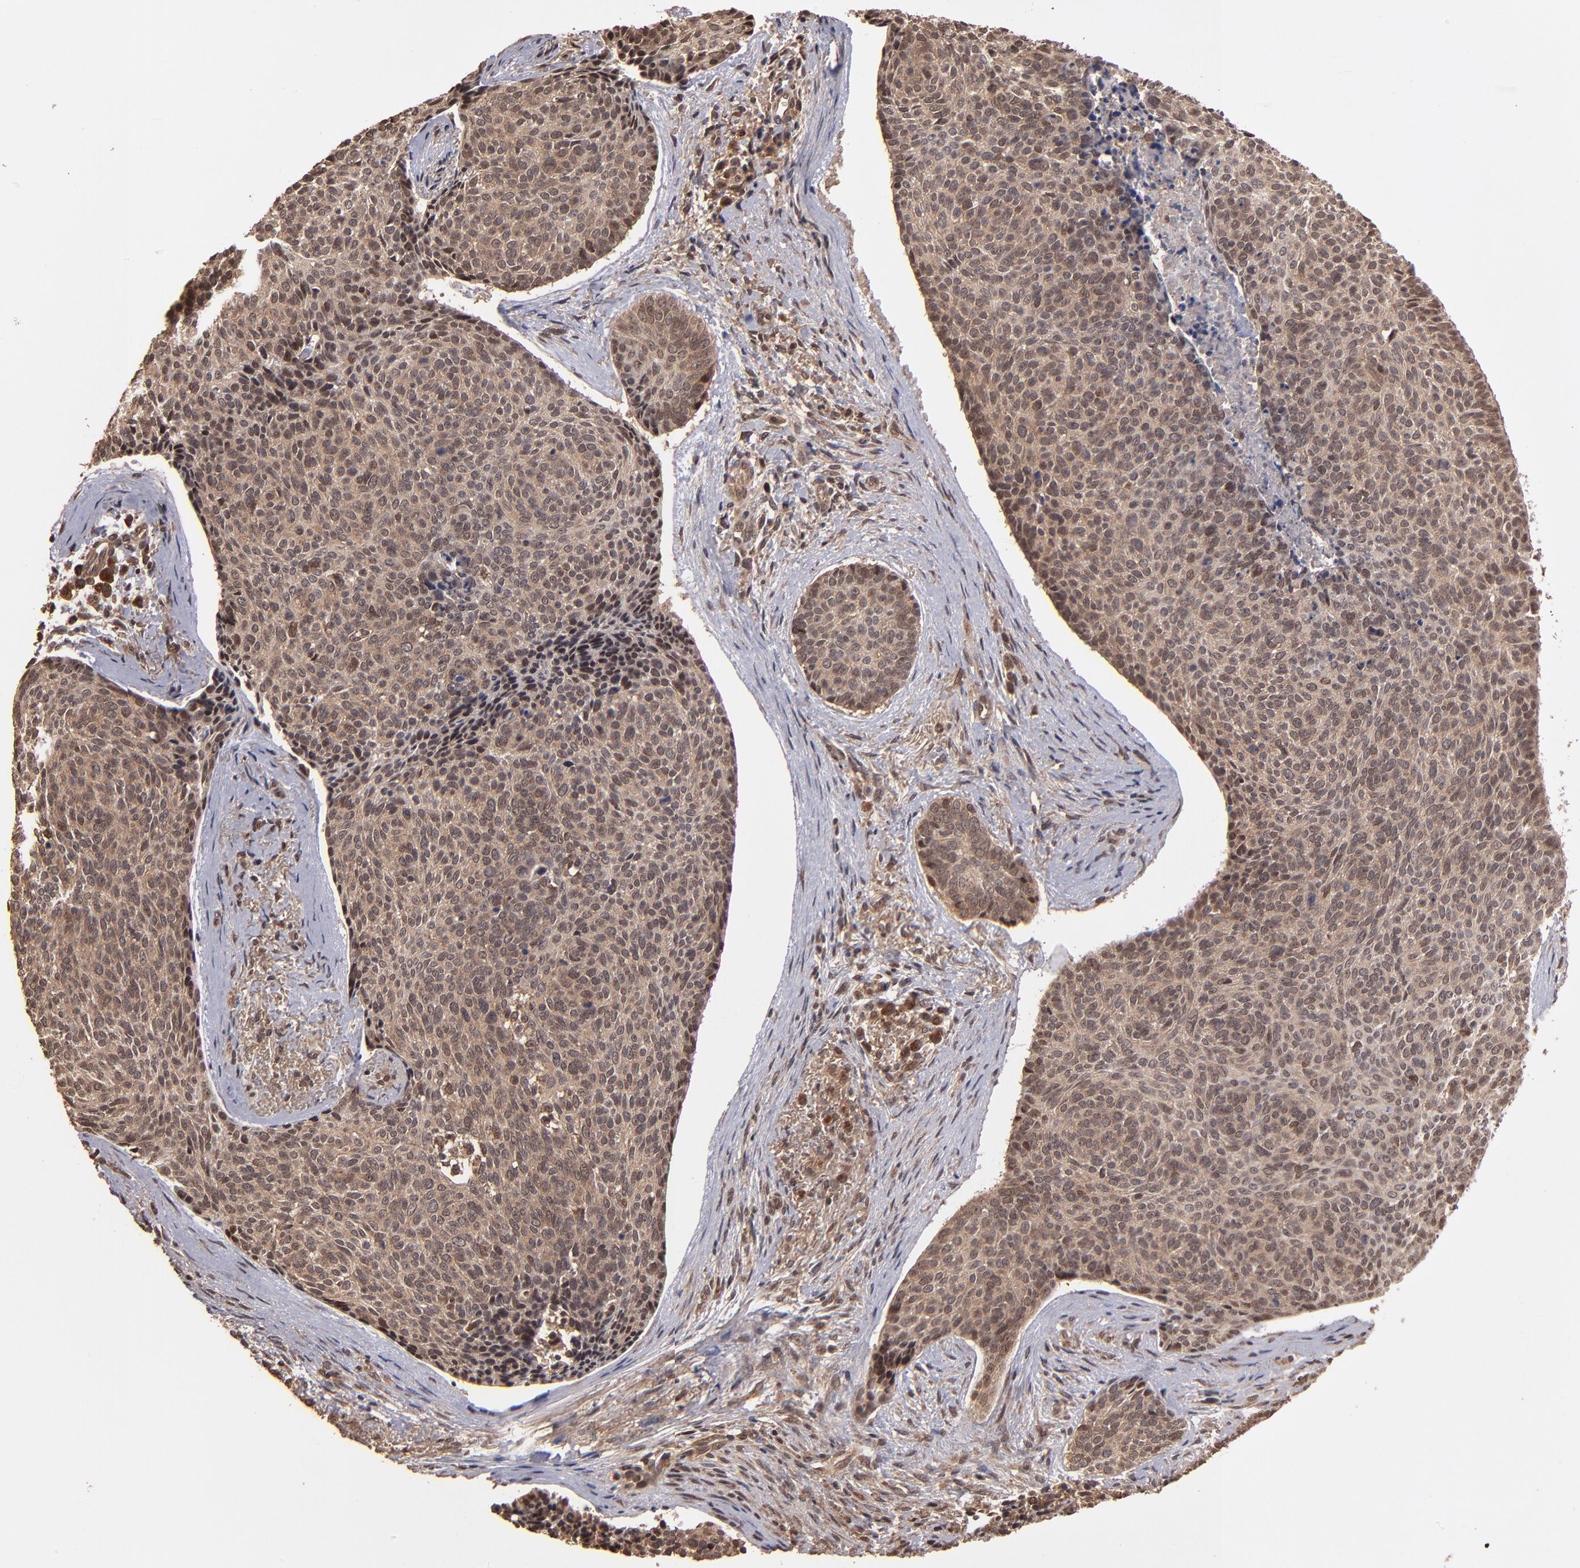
{"staining": {"intensity": "weak", "quantity": ">75%", "location": "cytoplasmic/membranous"}, "tissue": "skin cancer", "cell_type": "Tumor cells", "image_type": "cancer", "snomed": [{"axis": "morphology", "description": "Normal tissue, NOS"}, {"axis": "morphology", "description": "Basal cell carcinoma"}, {"axis": "topography", "description": "Skin"}], "caption": "Skin cancer stained for a protein (brown) reveals weak cytoplasmic/membranous positive staining in approximately >75% of tumor cells.", "gene": "NFE2L2", "patient": {"sex": "female", "age": 57}}